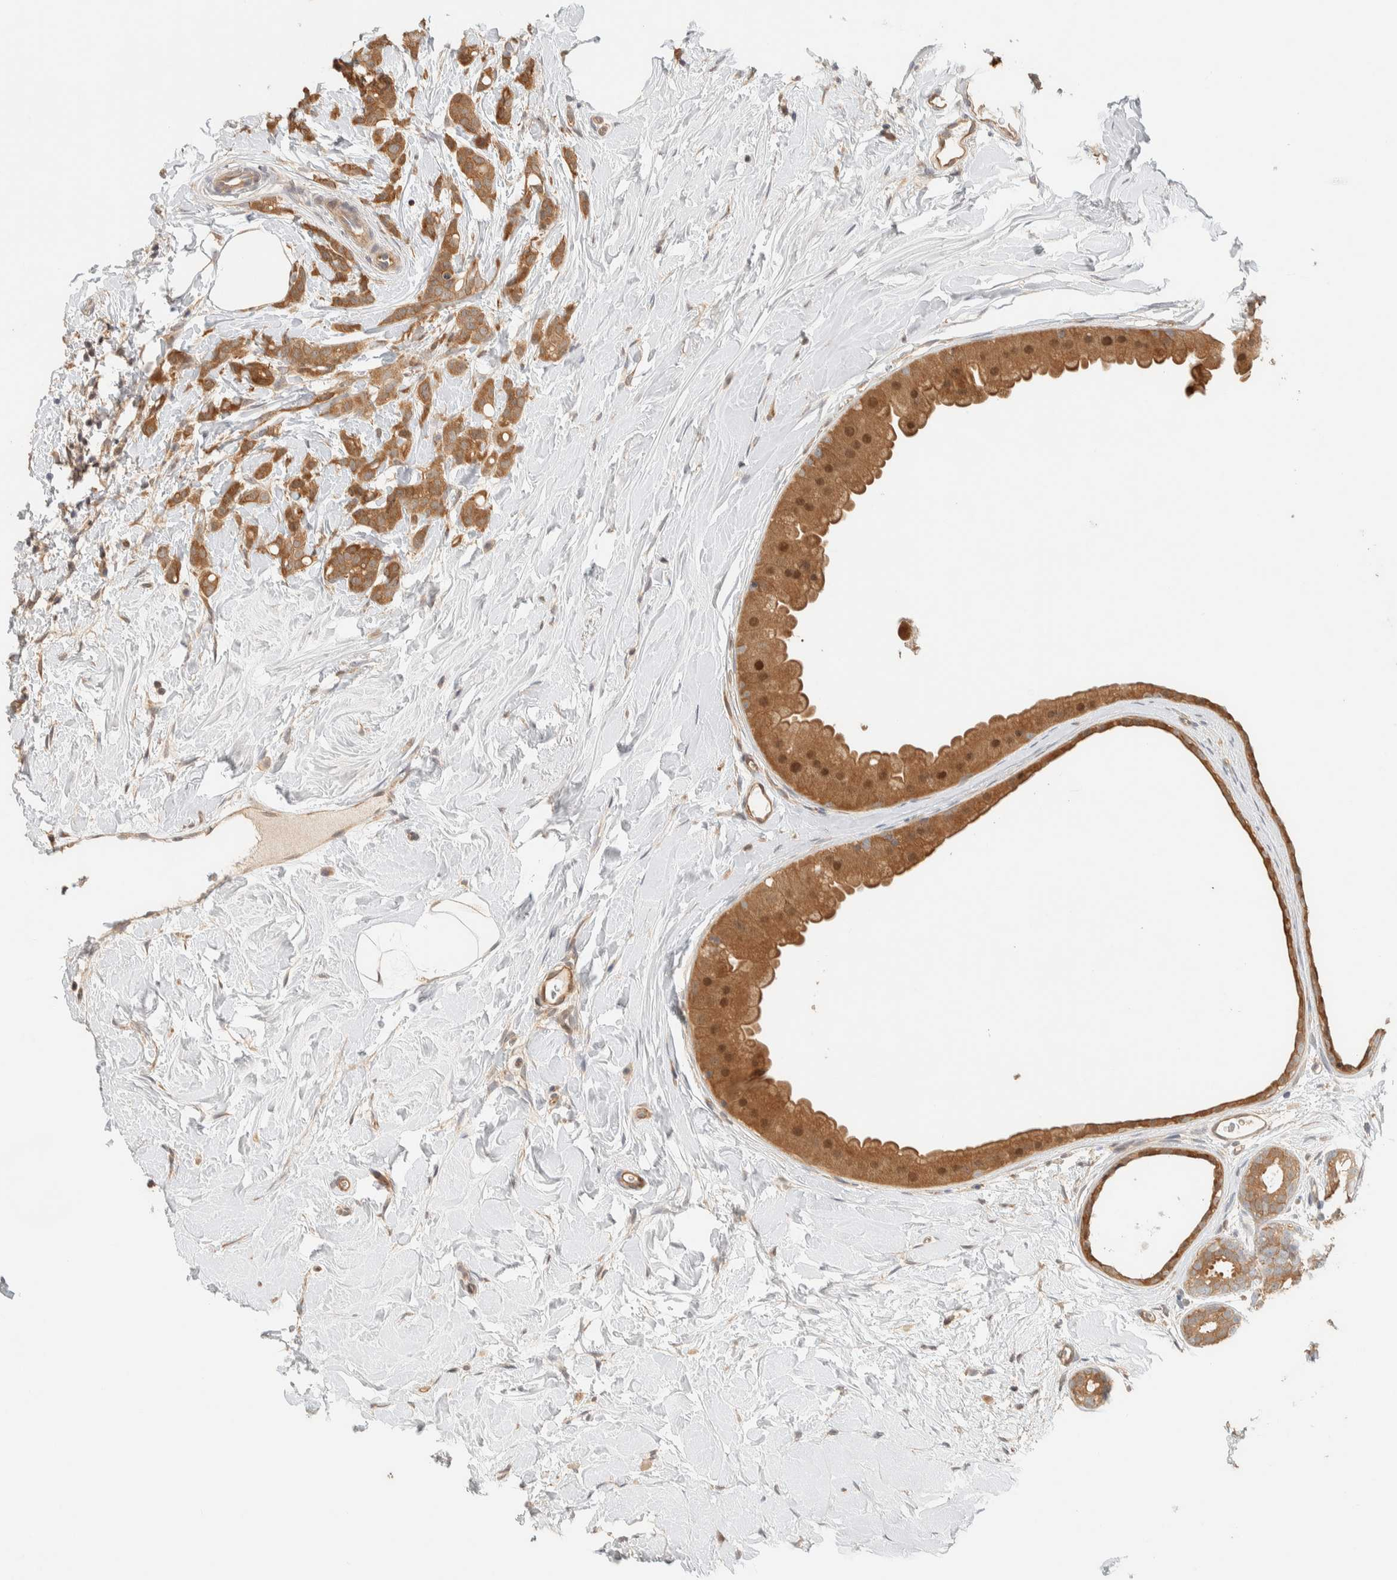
{"staining": {"intensity": "moderate", "quantity": ">75%", "location": "cytoplasmic/membranous,nuclear"}, "tissue": "breast cancer", "cell_type": "Tumor cells", "image_type": "cancer", "snomed": [{"axis": "morphology", "description": "Lobular carcinoma, in situ"}, {"axis": "morphology", "description": "Lobular carcinoma"}, {"axis": "topography", "description": "Breast"}], "caption": "Protein analysis of breast lobular carcinoma in situ tissue reveals moderate cytoplasmic/membranous and nuclear staining in about >75% of tumor cells.", "gene": "ADSS2", "patient": {"sex": "female", "age": 41}}